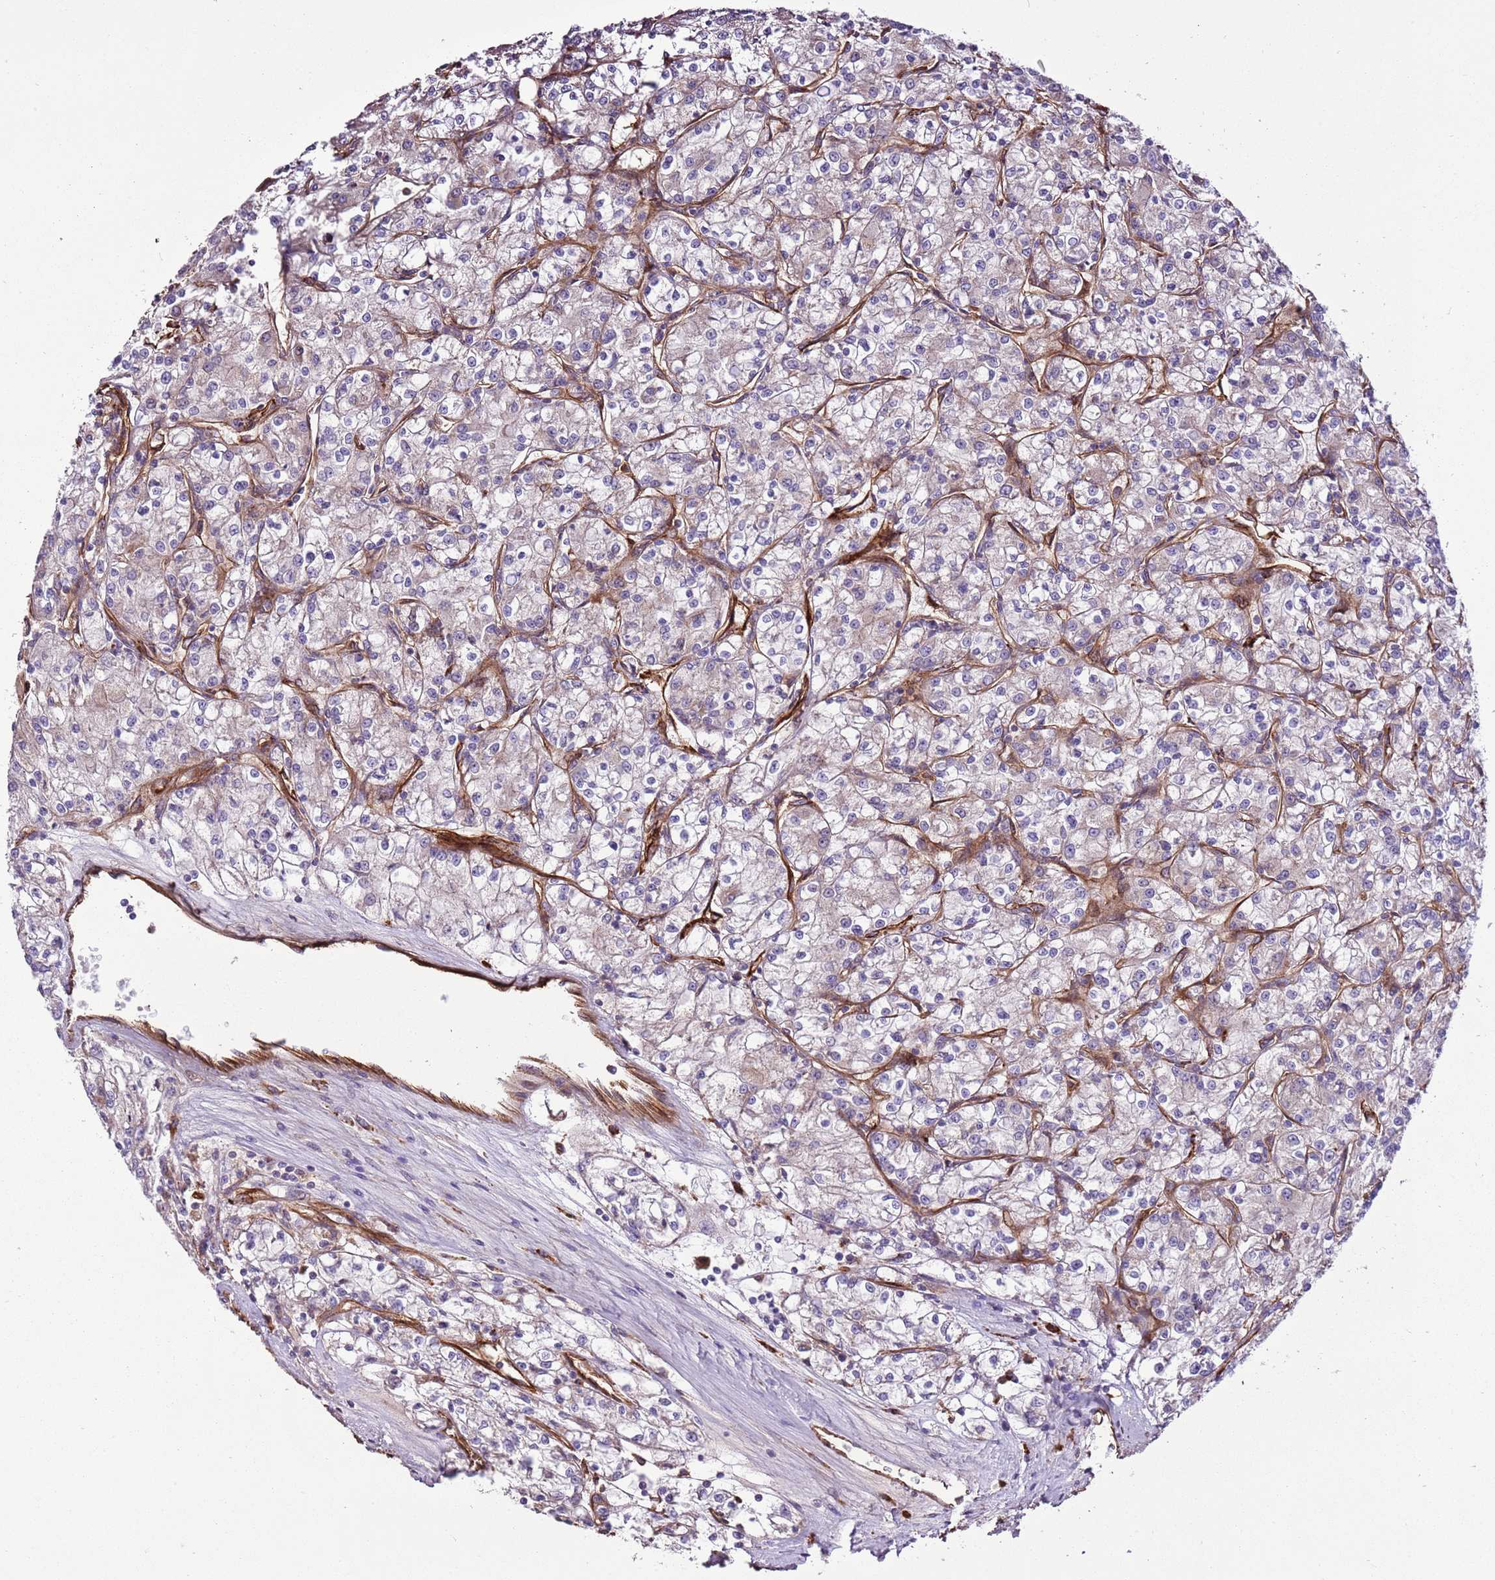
{"staining": {"intensity": "weak", "quantity": "<25%", "location": "cytoplasmic/membranous"}, "tissue": "renal cancer", "cell_type": "Tumor cells", "image_type": "cancer", "snomed": [{"axis": "morphology", "description": "Adenocarcinoma, NOS"}, {"axis": "topography", "description": "Kidney"}], "caption": "High power microscopy photomicrograph of an IHC histopathology image of renal cancer (adenocarcinoma), revealing no significant staining in tumor cells. (Stains: DAB immunohistochemistry (IHC) with hematoxylin counter stain, Microscopy: brightfield microscopy at high magnification).", "gene": "ZNF827", "patient": {"sex": "female", "age": 59}}